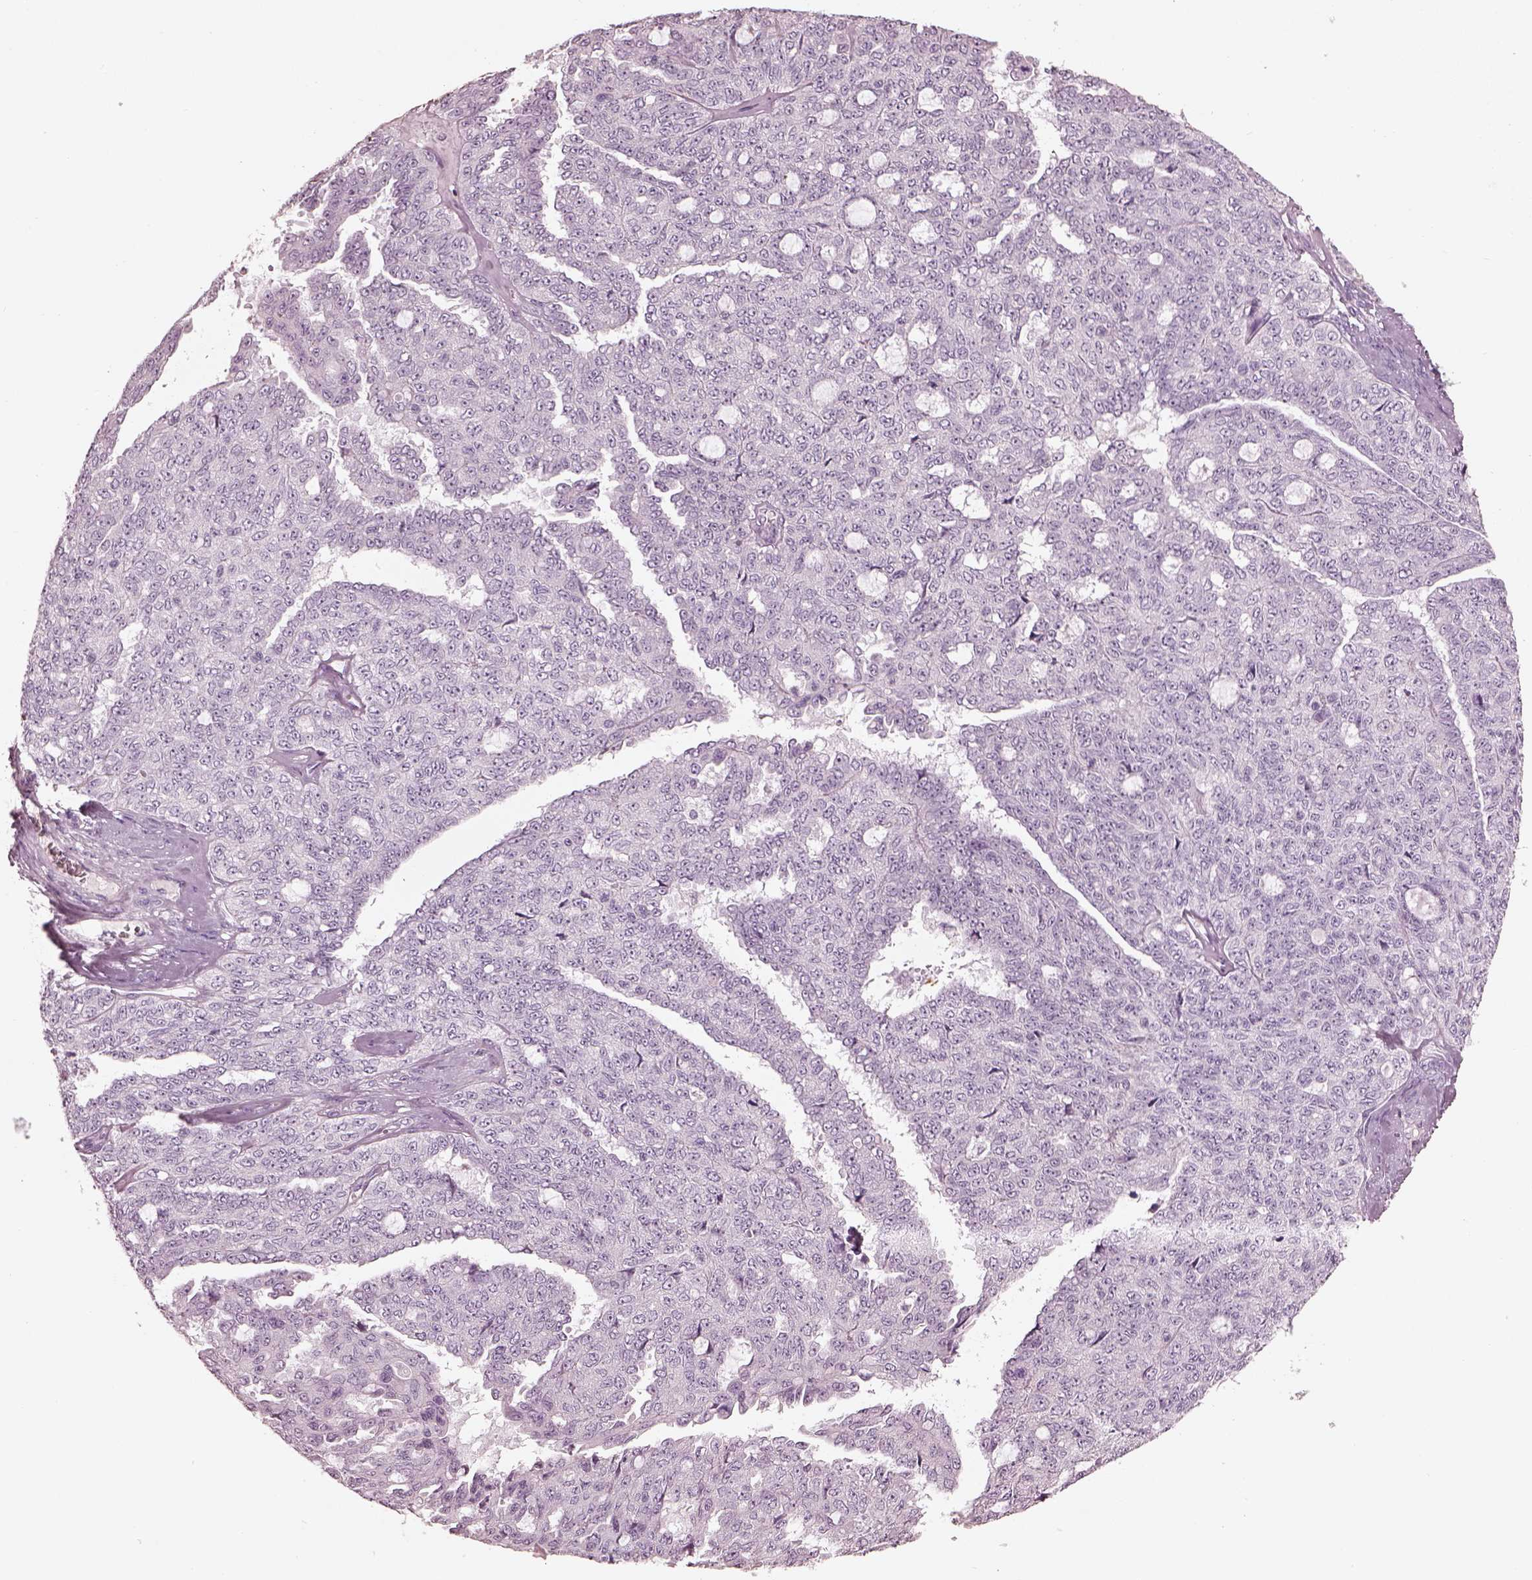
{"staining": {"intensity": "negative", "quantity": "none", "location": "none"}, "tissue": "ovarian cancer", "cell_type": "Tumor cells", "image_type": "cancer", "snomed": [{"axis": "morphology", "description": "Cystadenocarcinoma, serous, NOS"}, {"axis": "topography", "description": "Ovary"}], "caption": "There is no significant staining in tumor cells of ovarian serous cystadenocarcinoma.", "gene": "RSPH9", "patient": {"sex": "female", "age": 71}}